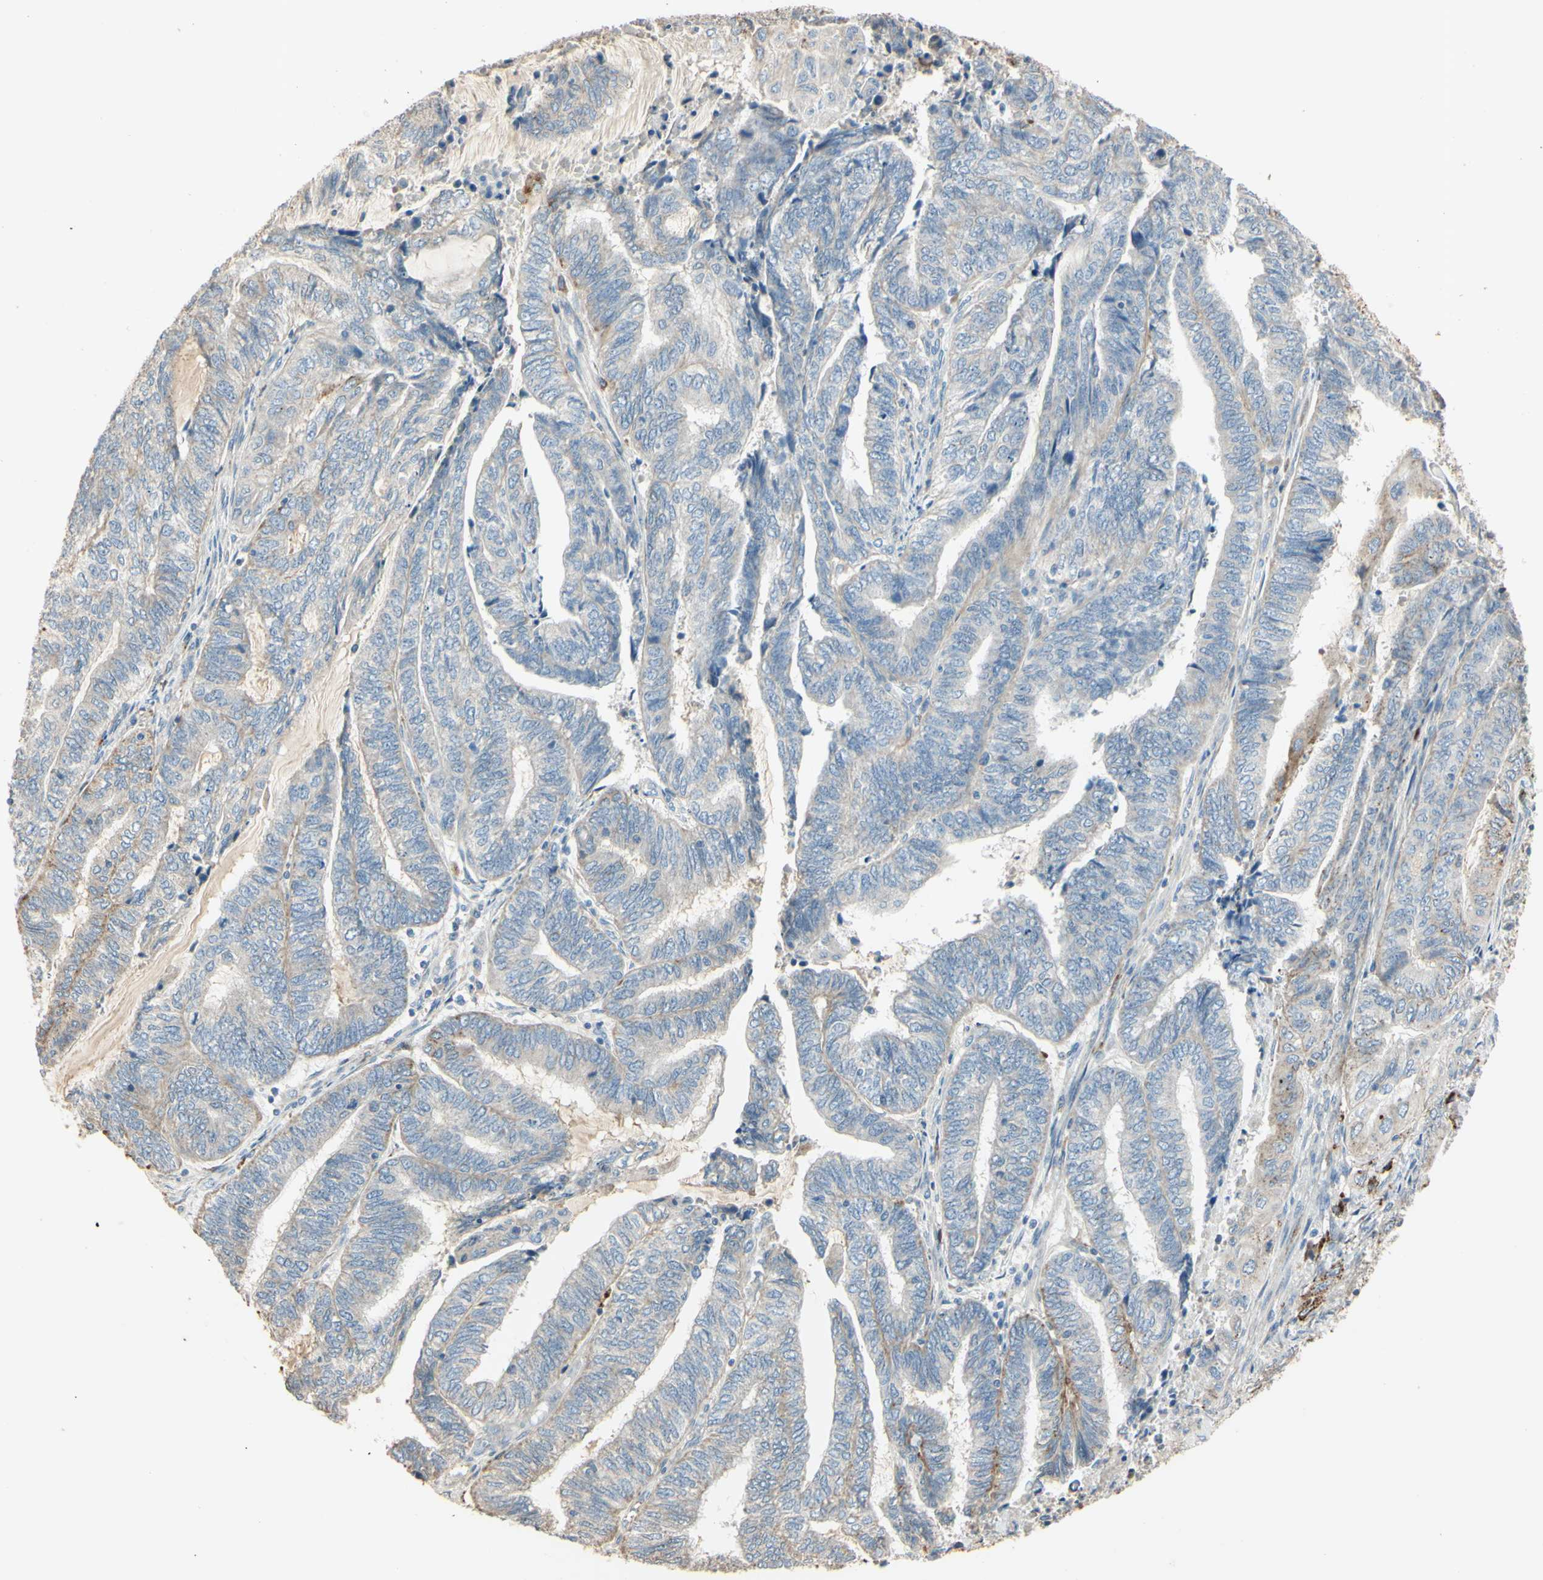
{"staining": {"intensity": "weak", "quantity": ">75%", "location": "cytoplasmic/membranous"}, "tissue": "endometrial cancer", "cell_type": "Tumor cells", "image_type": "cancer", "snomed": [{"axis": "morphology", "description": "Adenocarcinoma, NOS"}, {"axis": "topography", "description": "Uterus"}, {"axis": "topography", "description": "Endometrium"}], "caption": "Endometrial cancer stained with a protein marker exhibits weak staining in tumor cells.", "gene": "ANGPTL1", "patient": {"sex": "female", "age": 70}}